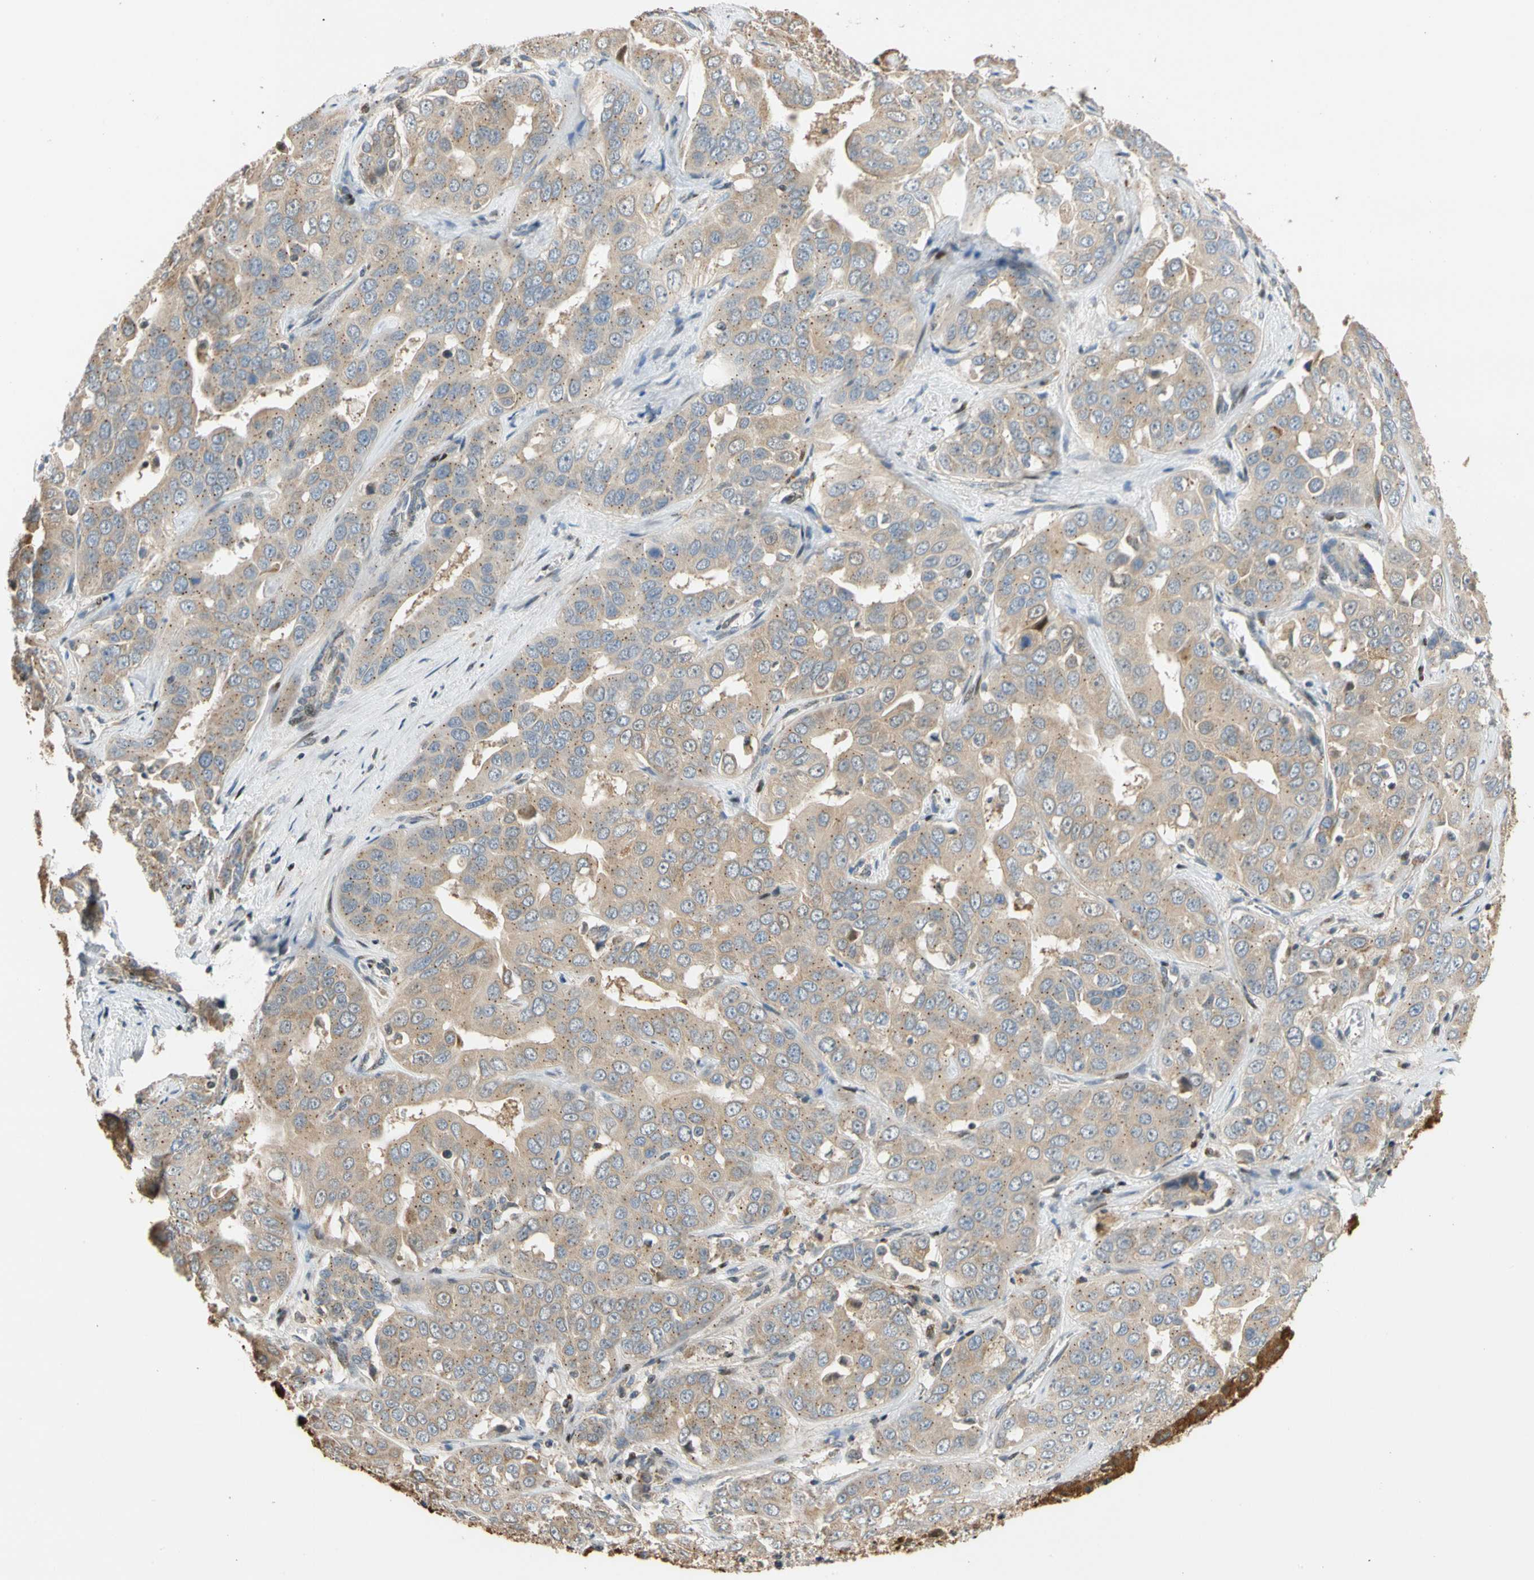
{"staining": {"intensity": "weak", "quantity": ">75%", "location": "cytoplasmic/membranous"}, "tissue": "liver cancer", "cell_type": "Tumor cells", "image_type": "cancer", "snomed": [{"axis": "morphology", "description": "Cholangiocarcinoma"}, {"axis": "topography", "description": "Liver"}], "caption": "Weak cytoplasmic/membranous expression for a protein is seen in approximately >75% of tumor cells of cholangiocarcinoma (liver) using immunohistochemistry.", "gene": "IP6K2", "patient": {"sex": "female", "age": 52}}